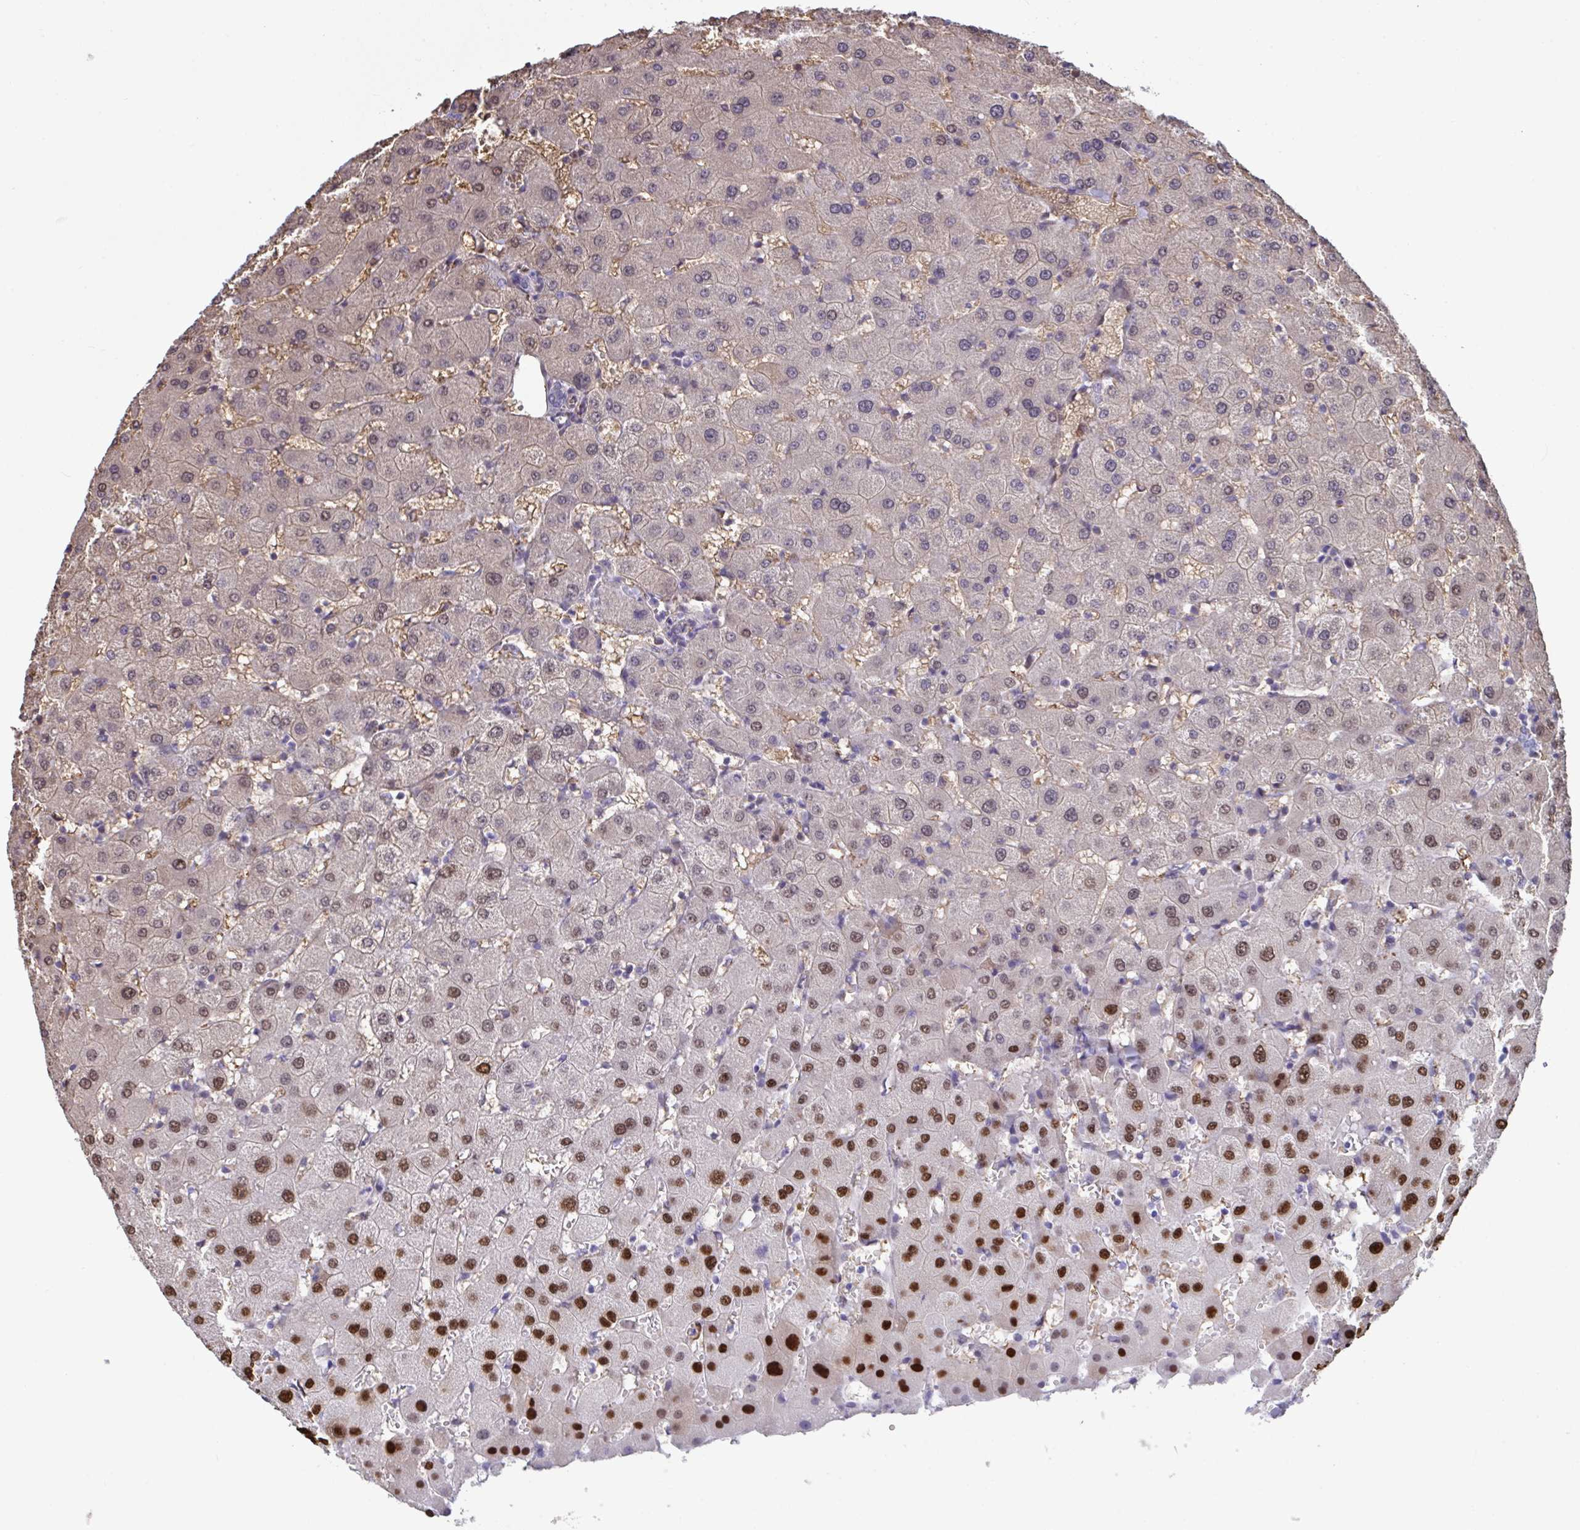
{"staining": {"intensity": "negative", "quantity": "none", "location": "none"}, "tissue": "liver", "cell_type": "Cholangiocytes", "image_type": "normal", "snomed": [{"axis": "morphology", "description": "Normal tissue, NOS"}, {"axis": "topography", "description": "Liver"}], "caption": "Image shows no protein positivity in cholangiocytes of benign liver. (Stains: DAB immunohistochemistry (IHC) with hematoxylin counter stain, Microscopy: brightfield microscopy at high magnification).", "gene": "PELI1", "patient": {"sex": "female", "age": 63}}